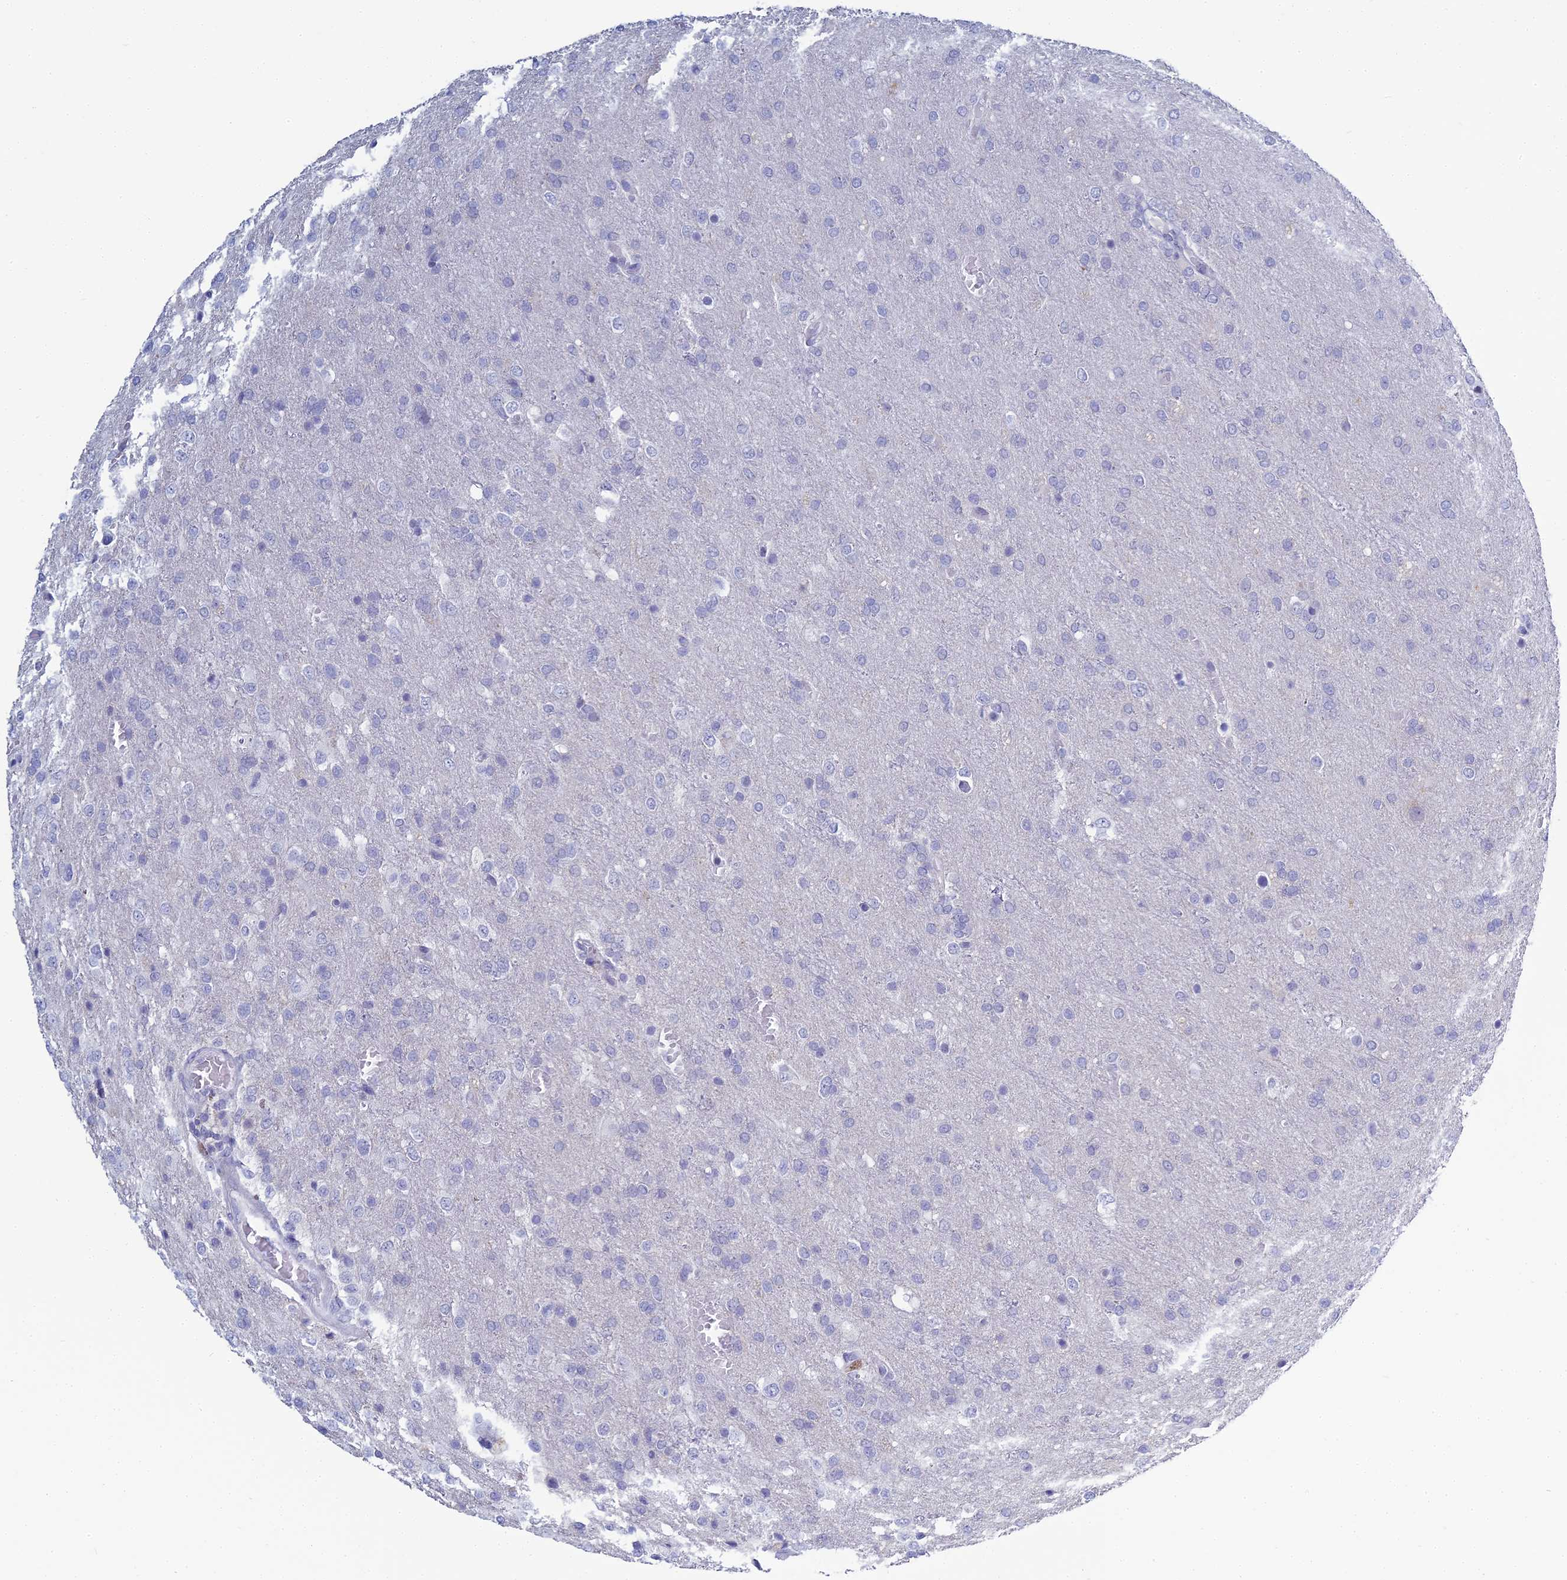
{"staining": {"intensity": "negative", "quantity": "none", "location": "none"}, "tissue": "glioma", "cell_type": "Tumor cells", "image_type": "cancer", "snomed": [{"axis": "morphology", "description": "Glioma, malignant, High grade"}, {"axis": "topography", "description": "Brain"}], "caption": "The image exhibits no staining of tumor cells in high-grade glioma (malignant).", "gene": "MUC13", "patient": {"sex": "female", "age": 74}}